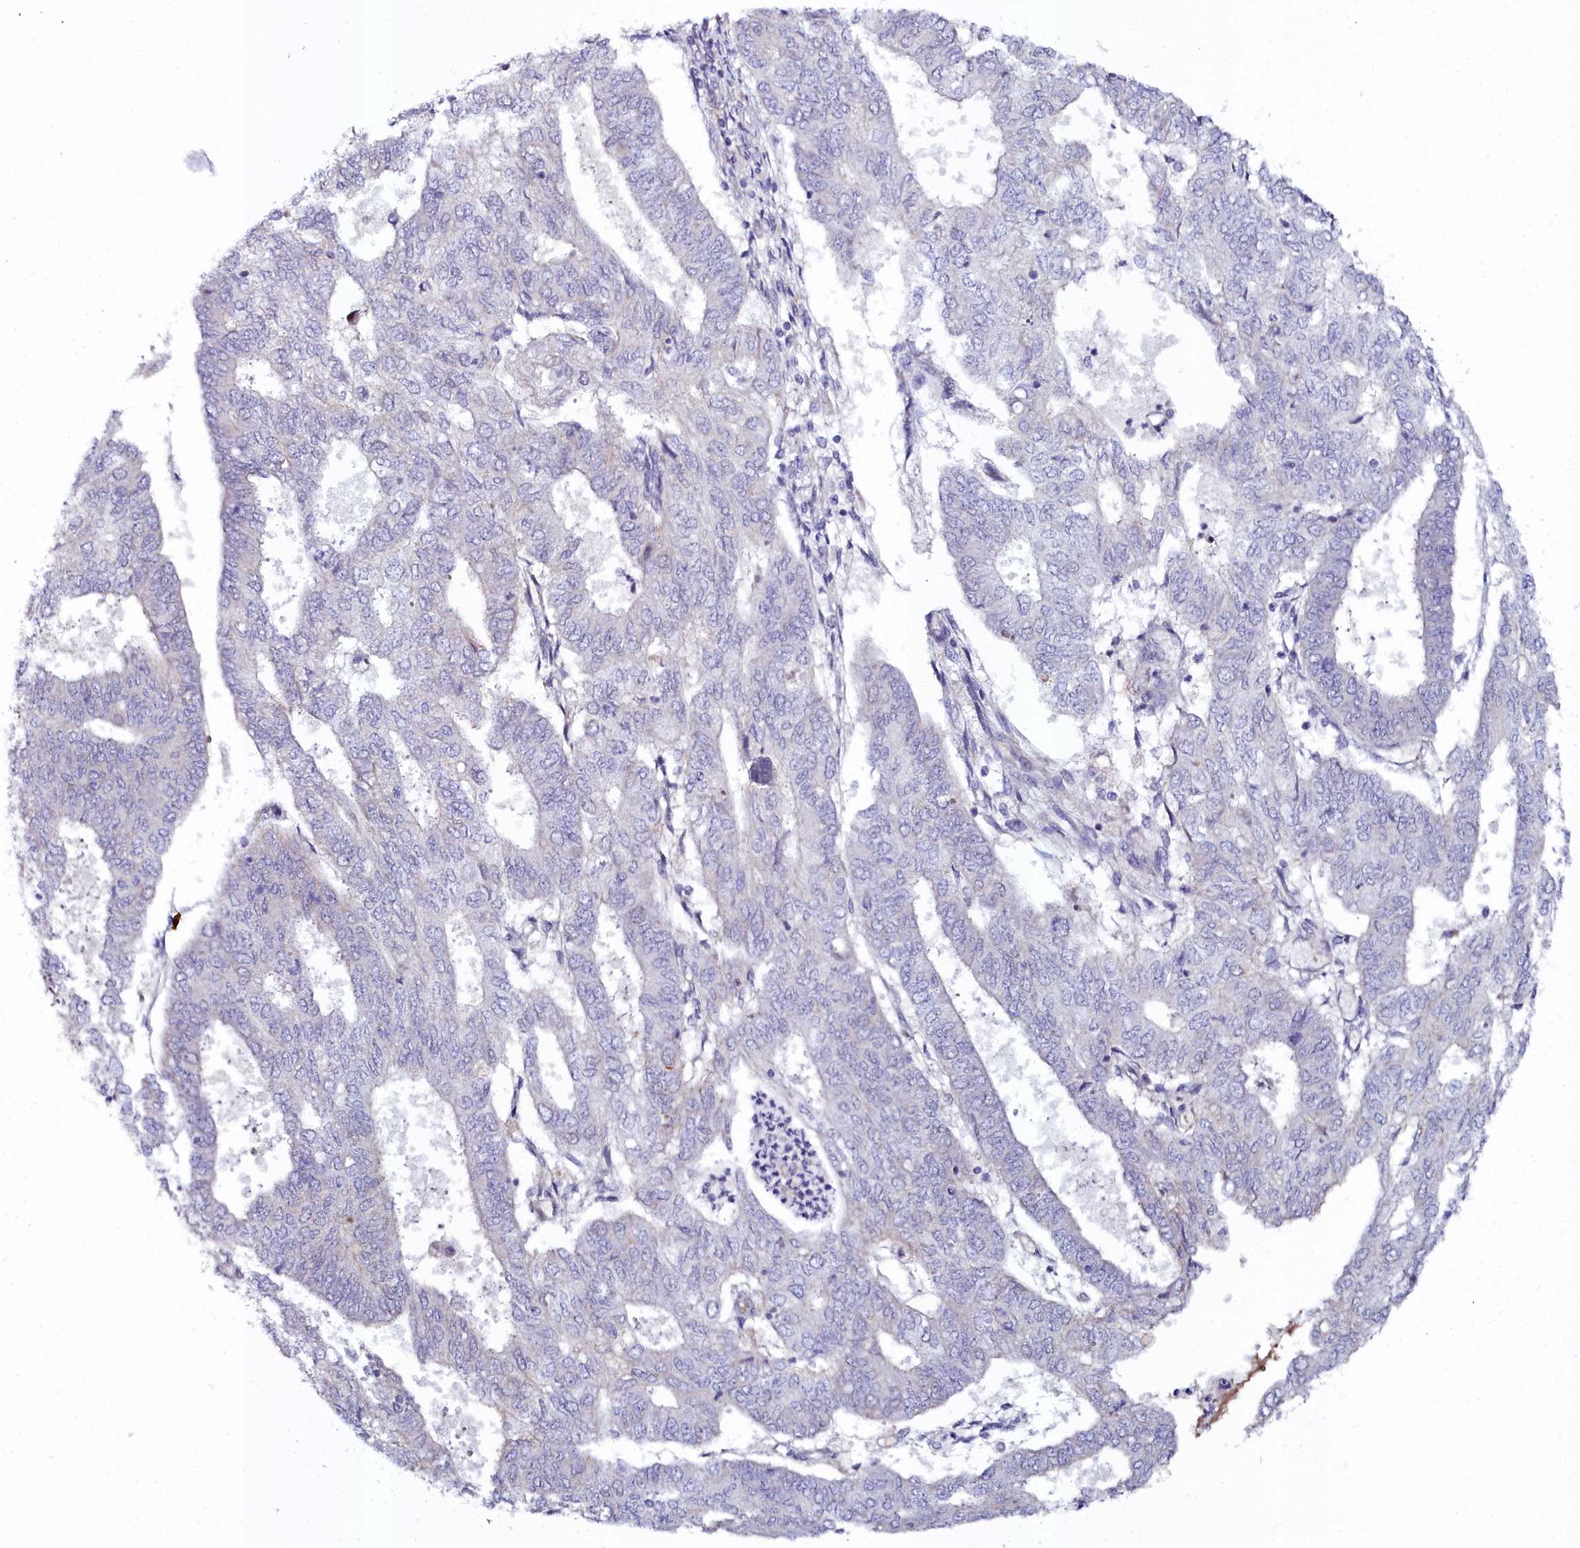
{"staining": {"intensity": "negative", "quantity": "none", "location": "none"}, "tissue": "endometrial cancer", "cell_type": "Tumor cells", "image_type": "cancer", "snomed": [{"axis": "morphology", "description": "Adenocarcinoma, NOS"}, {"axis": "topography", "description": "Endometrium"}], "caption": "This is a histopathology image of IHC staining of endometrial cancer (adenocarcinoma), which shows no expression in tumor cells.", "gene": "KCTD18", "patient": {"sex": "female", "age": 68}}